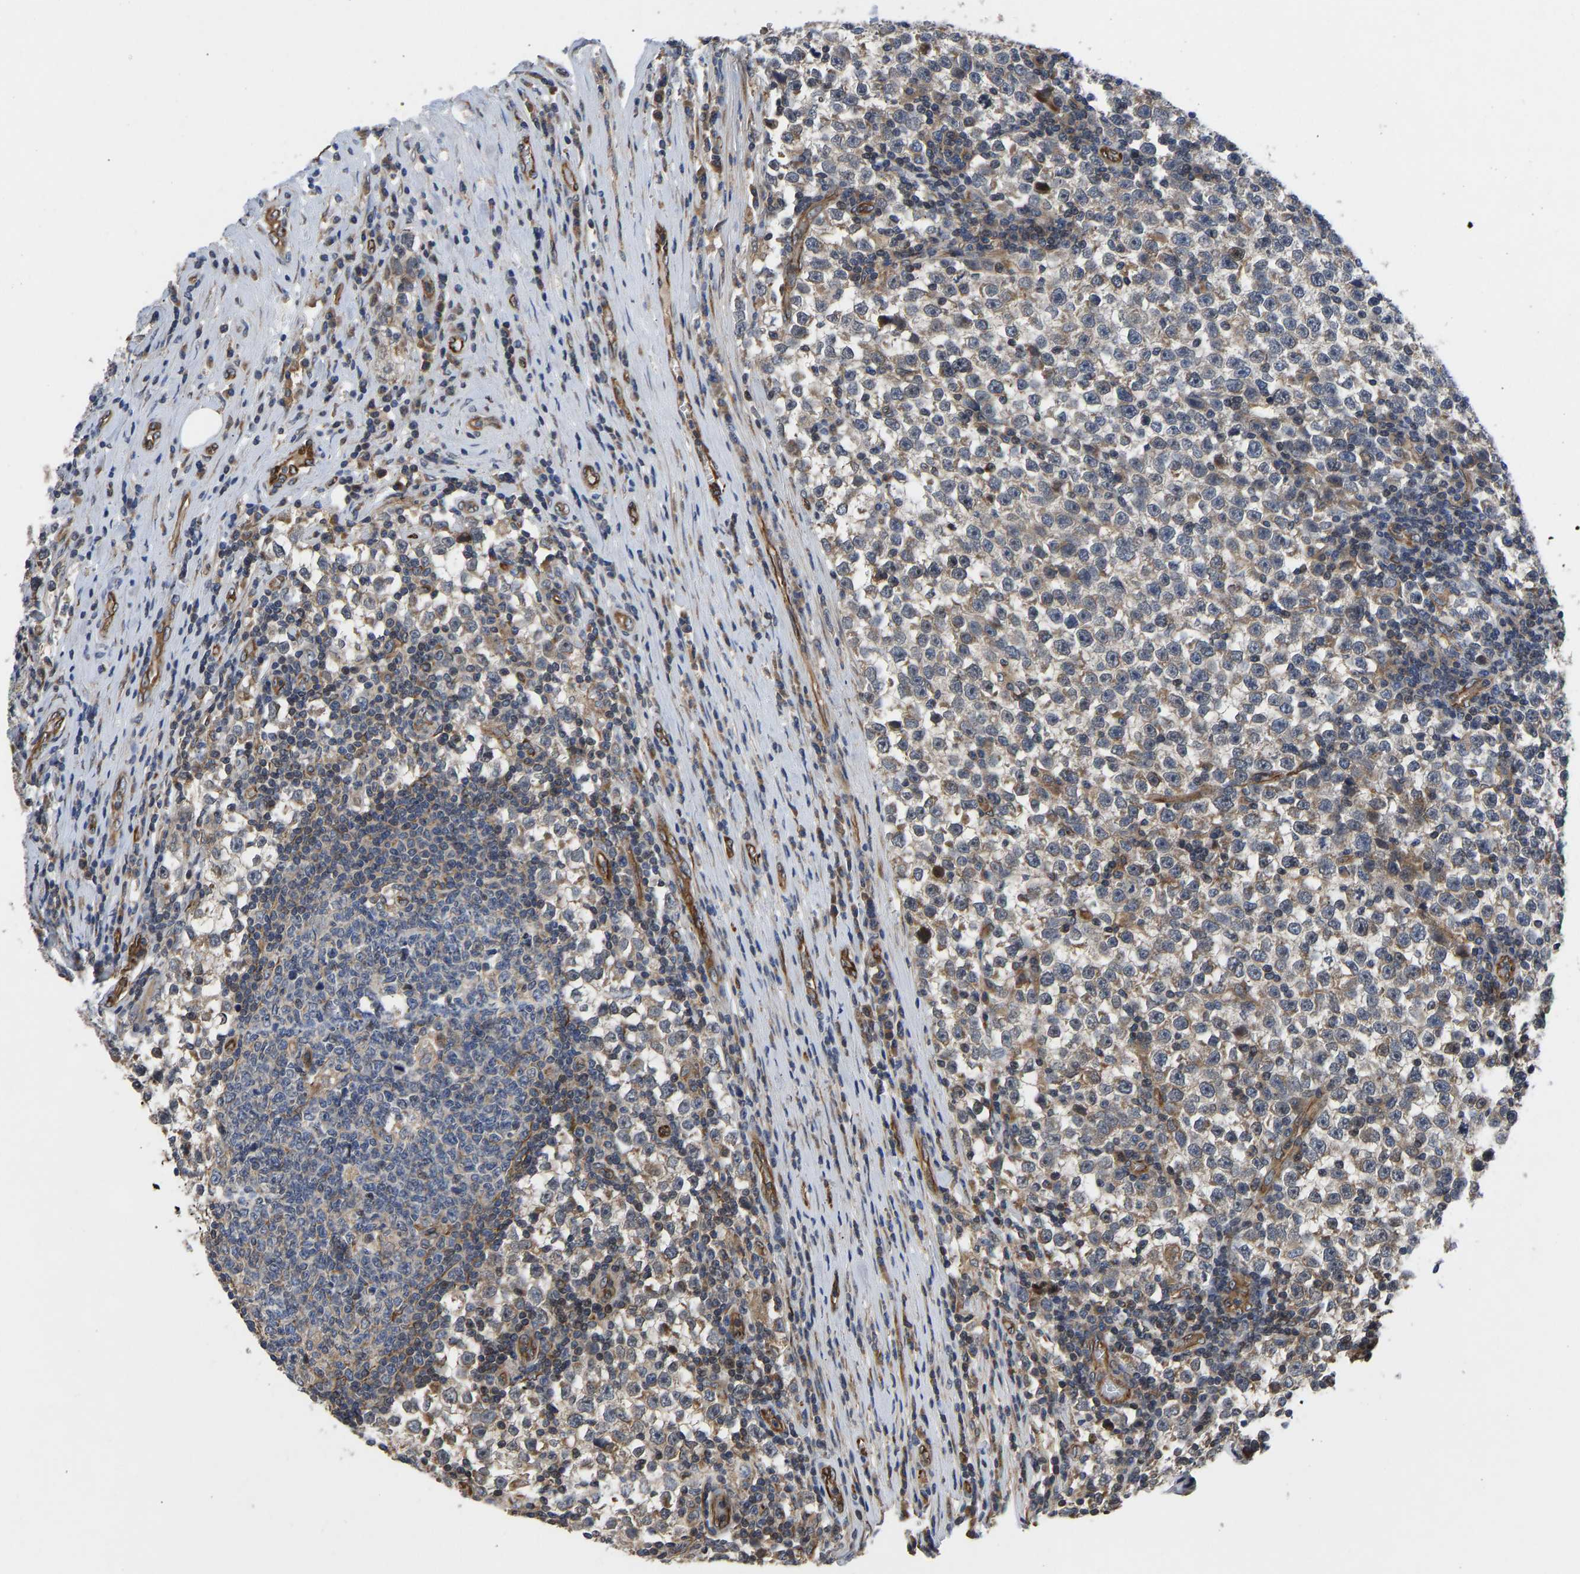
{"staining": {"intensity": "weak", "quantity": "25%-75%", "location": "cytoplasmic/membranous"}, "tissue": "testis cancer", "cell_type": "Tumor cells", "image_type": "cancer", "snomed": [{"axis": "morphology", "description": "Normal tissue, NOS"}, {"axis": "morphology", "description": "Seminoma, NOS"}, {"axis": "topography", "description": "Testis"}], "caption": "Immunohistochemistry (IHC) histopathology image of neoplastic tissue: human testis cancer (seminoma) stained using immunohistochemistry (IHC) displays low levels of weak protein expression localized specifically in the cytoplasmic/membranous of tumor cells, appearing as a cytoplasmic/membranous brown color.", "gene": "FRRS1", "patient": {"sex": "male", "age": 43}}